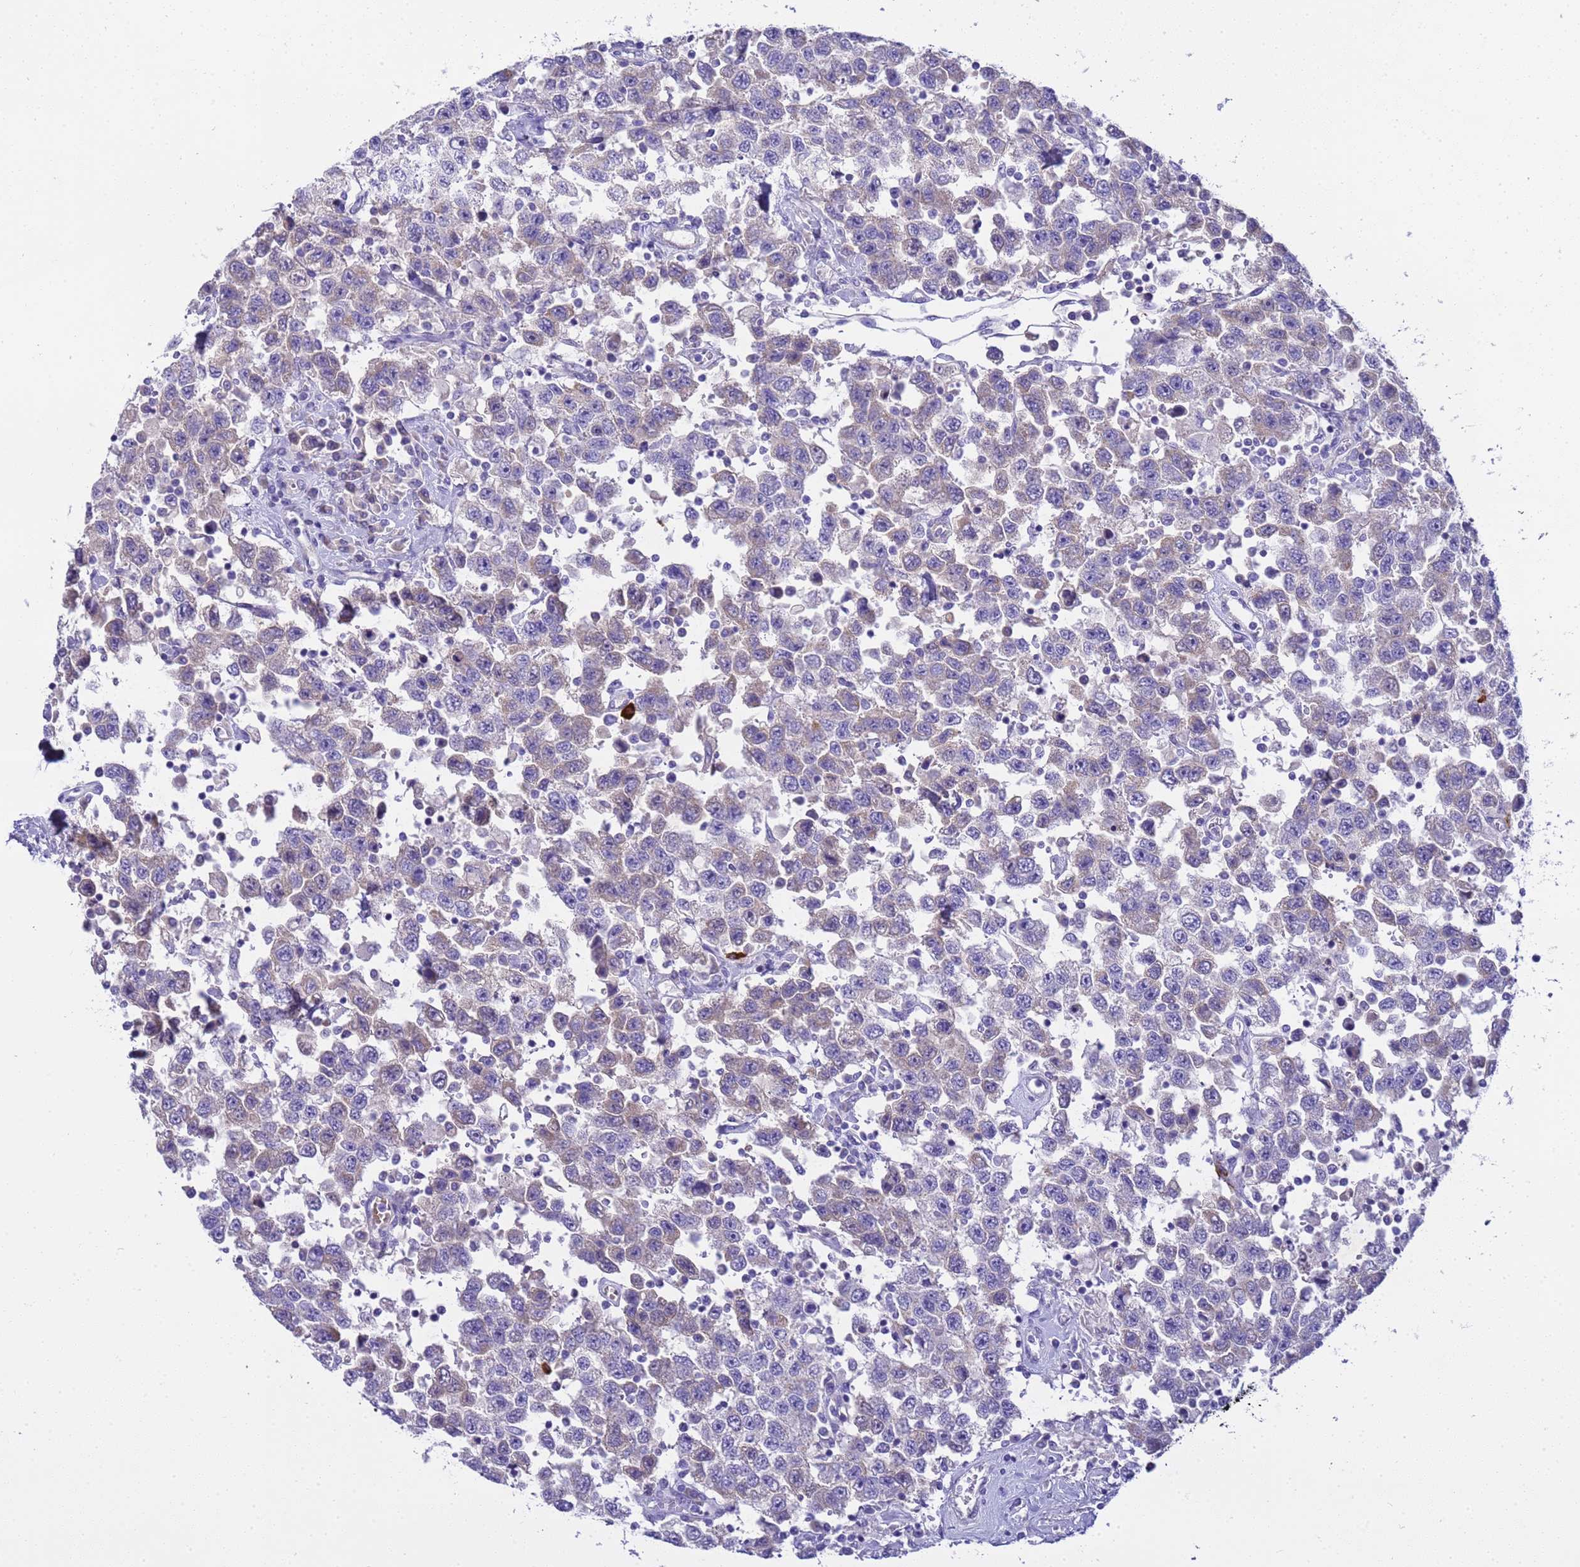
{"staining": {"intensity": "weak", "quantity": "<25%", "location": "cytoplasmic/membranous"}, "tissue": "testis cancer", "cell_type": "Tumor cells", "image_type": "cancer", "snomed": [{"axis": "morphology", "description": "Seminoma, NOS"}, {"axis": "topography", "description": "Testis"}], "caption": "Testis seminoma was stained to show a protein in brown. There is no significant positivity in tumor cells.", "gene": "RIPPLY2", "patient": {"sex": "male", "age": 41}}